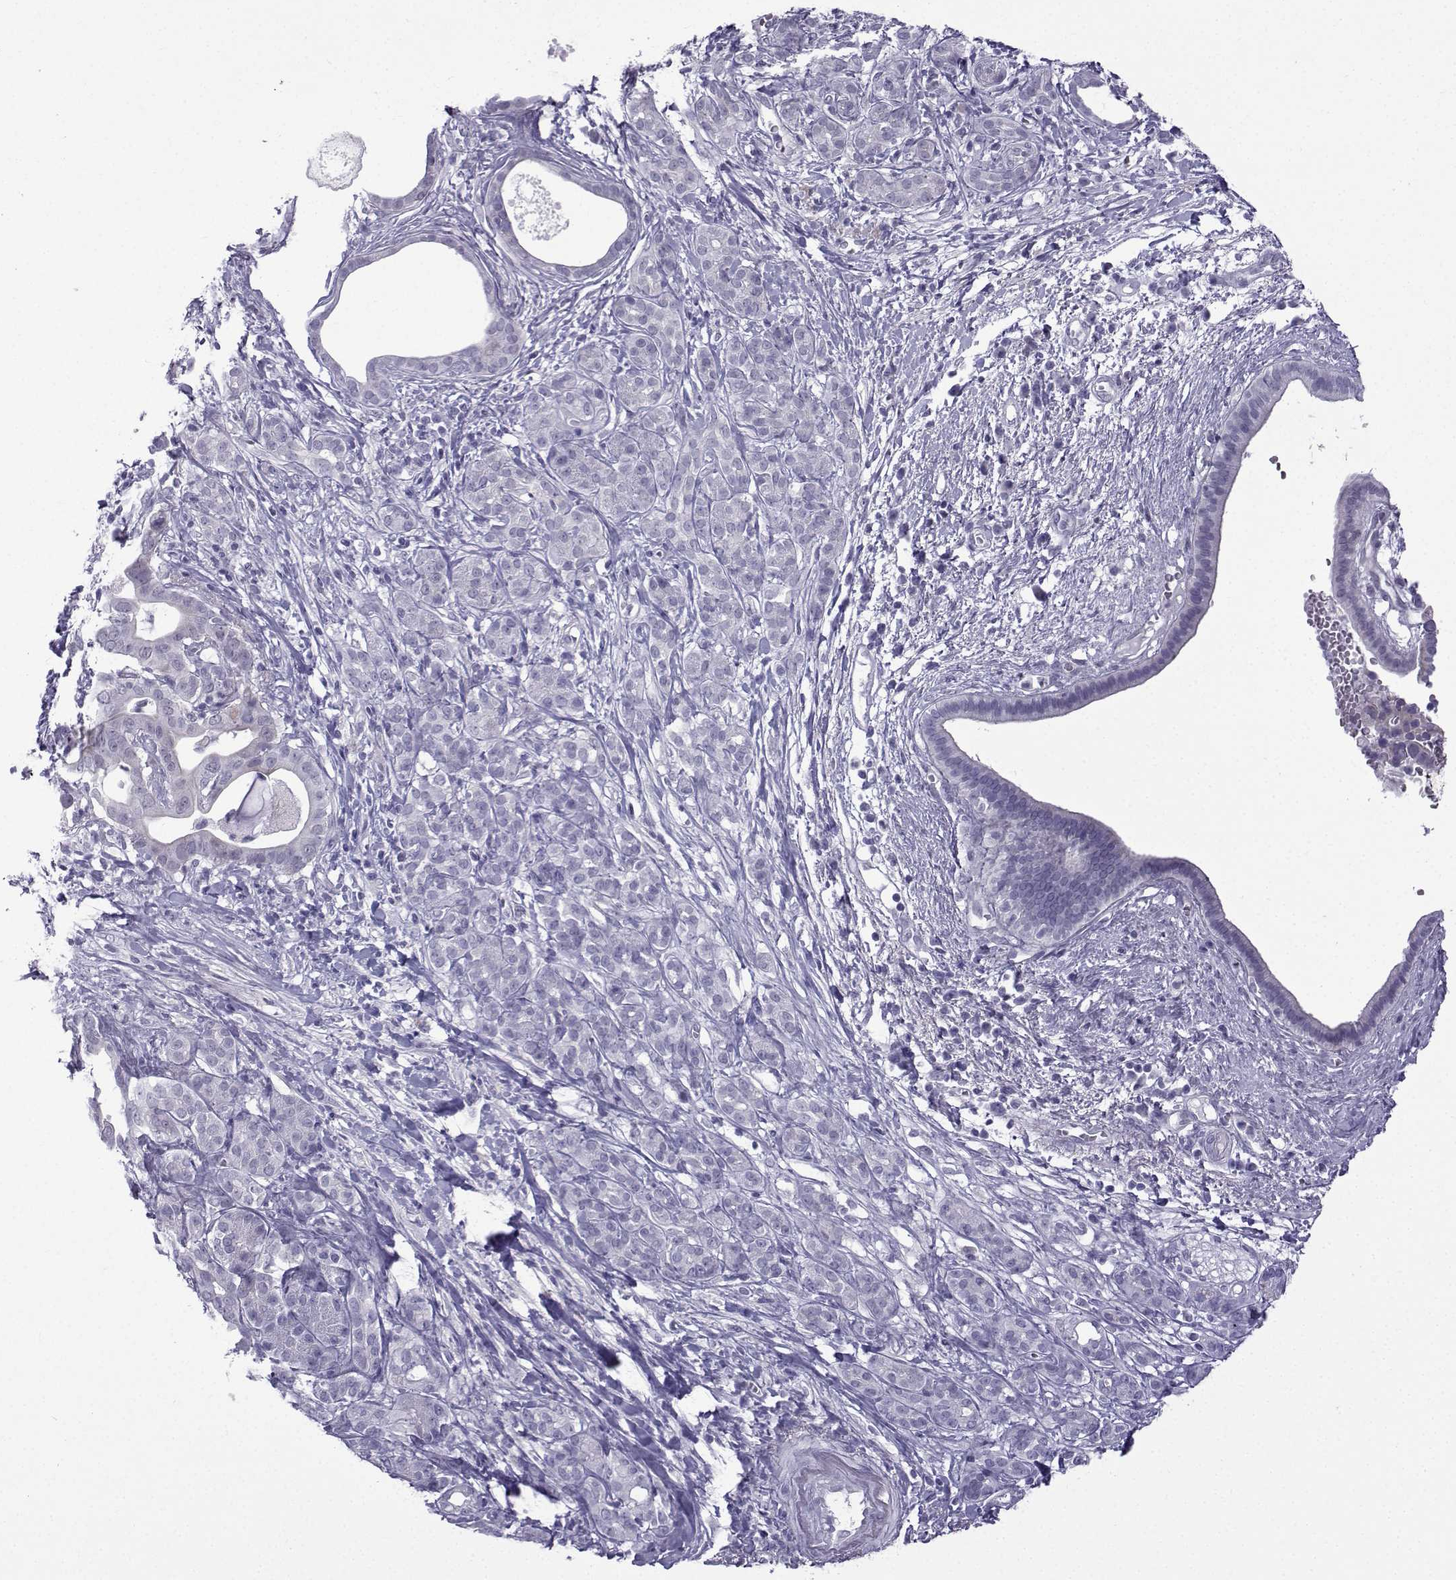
{"staining": {"intensity": "negative", "quantity": "none", "location": "none"}, "tissue": "pancreatic cancer", "cell_type": "Tumor cells", "image_type": "cancer", "snomed": [{"axis": "morphology", "description": "Adenocarcinoma, NOS"}, {"axis": "topography", "description": "Pancreas"}], "caption": "An immunohistochemistry (IHC) photomicrograph of pancreatic cancer is shown. There is no staining in tumor cells of pancreatic cancer.", "gene": "CFAP53", "patient": {"sex": "male", "age": 61}}